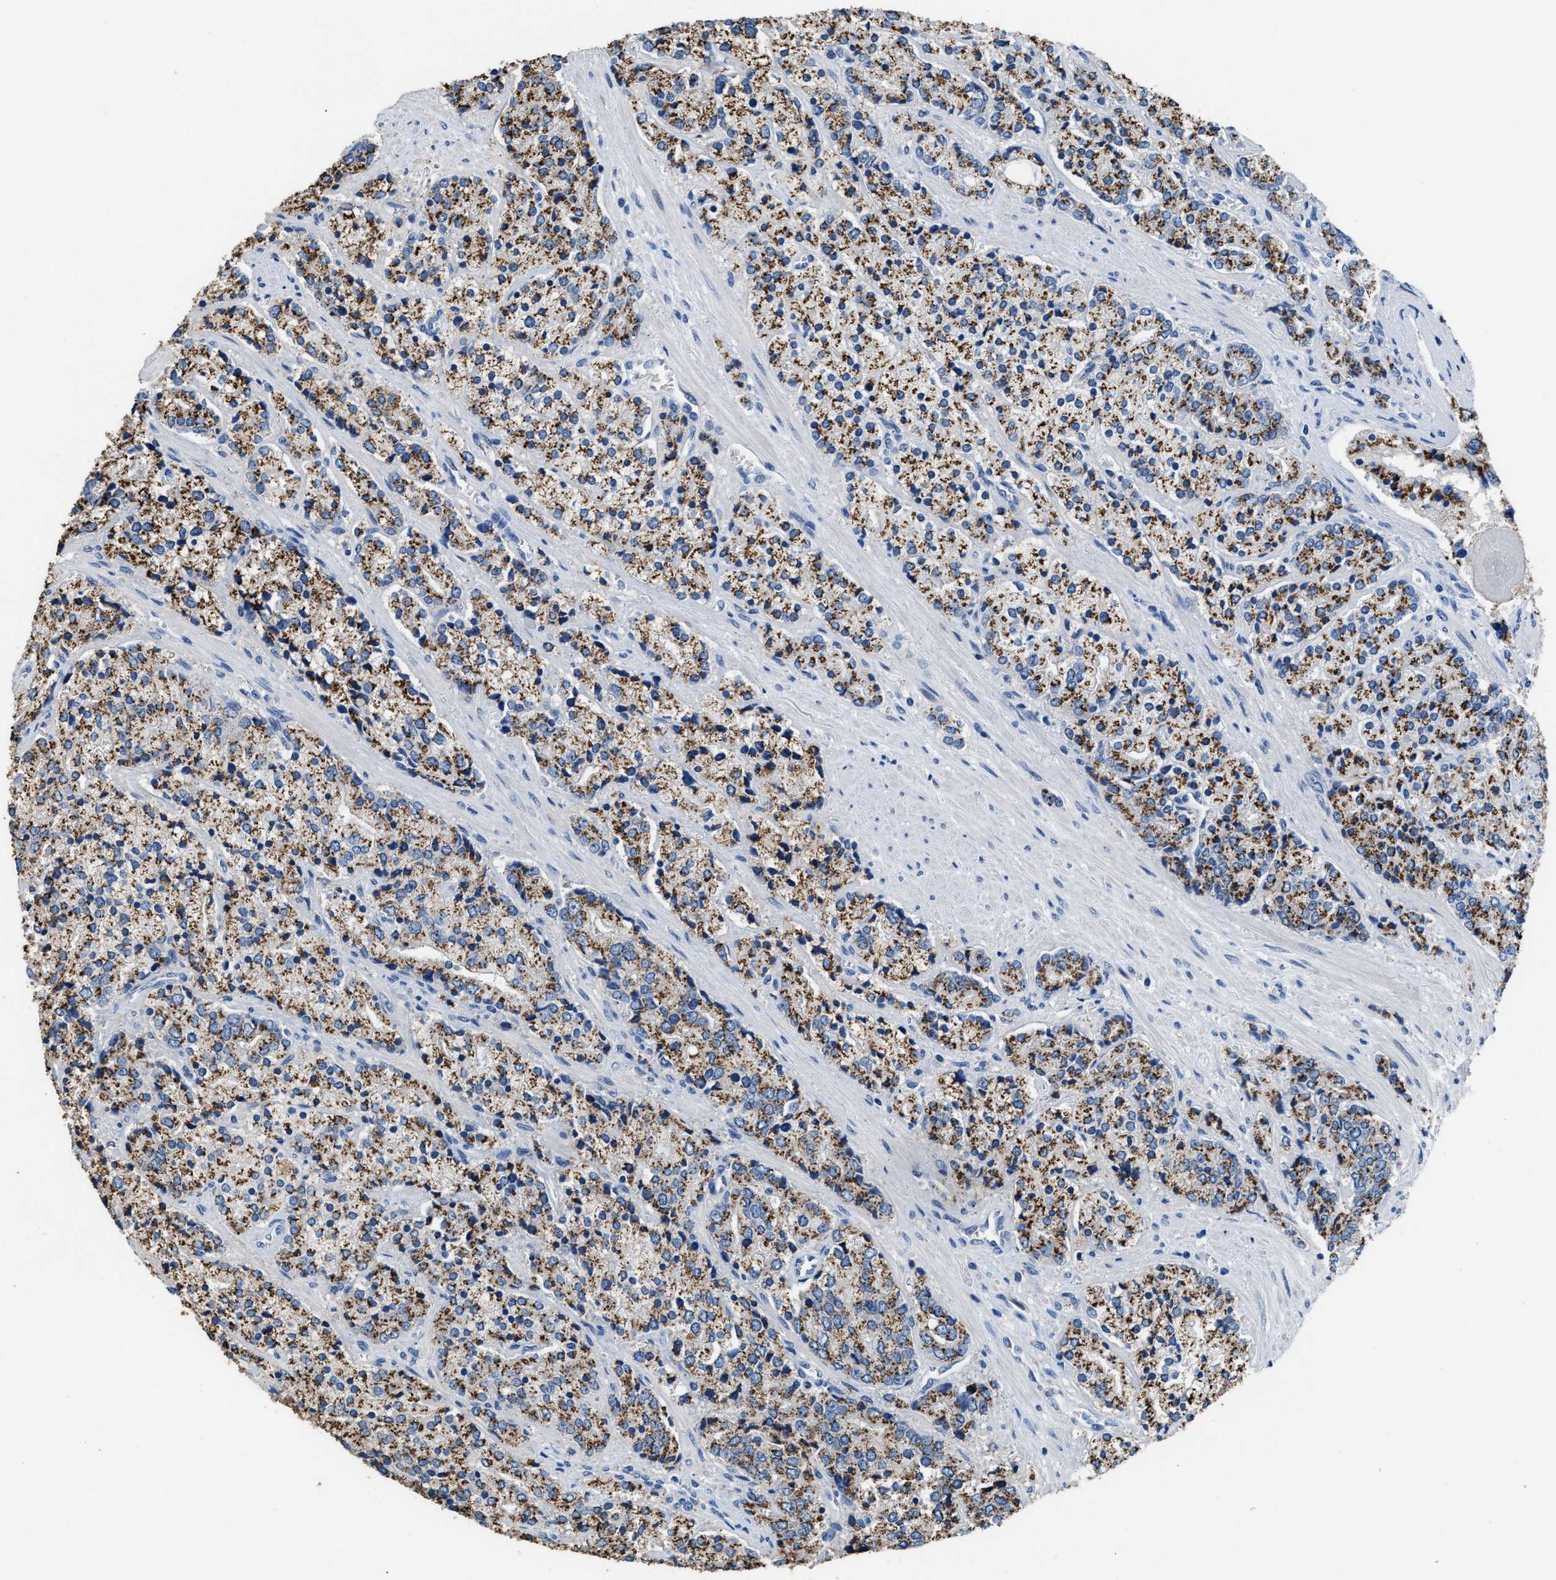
{"staining": {"intensity": "strong", "quantity": ">75%", "location": "cytoplasmic/membranous"}, "tissue": "prostate cancer", "cell_type": "Tumor cells", "image_type": "cancer", "snomed": [{"axis": "morphology", "description": "Adenocarcinoma, High grade"}, {"axis": "topography", "description": "Prostate"}], "caption": "An image of prostate adenocarcinoma (high-grade) stained for a protein demonstrates strong cytoplasmic/membranous brown staining in tumor cells.", "gene": "GOLM1", "patient": {"sex": "male", "age": 71}}